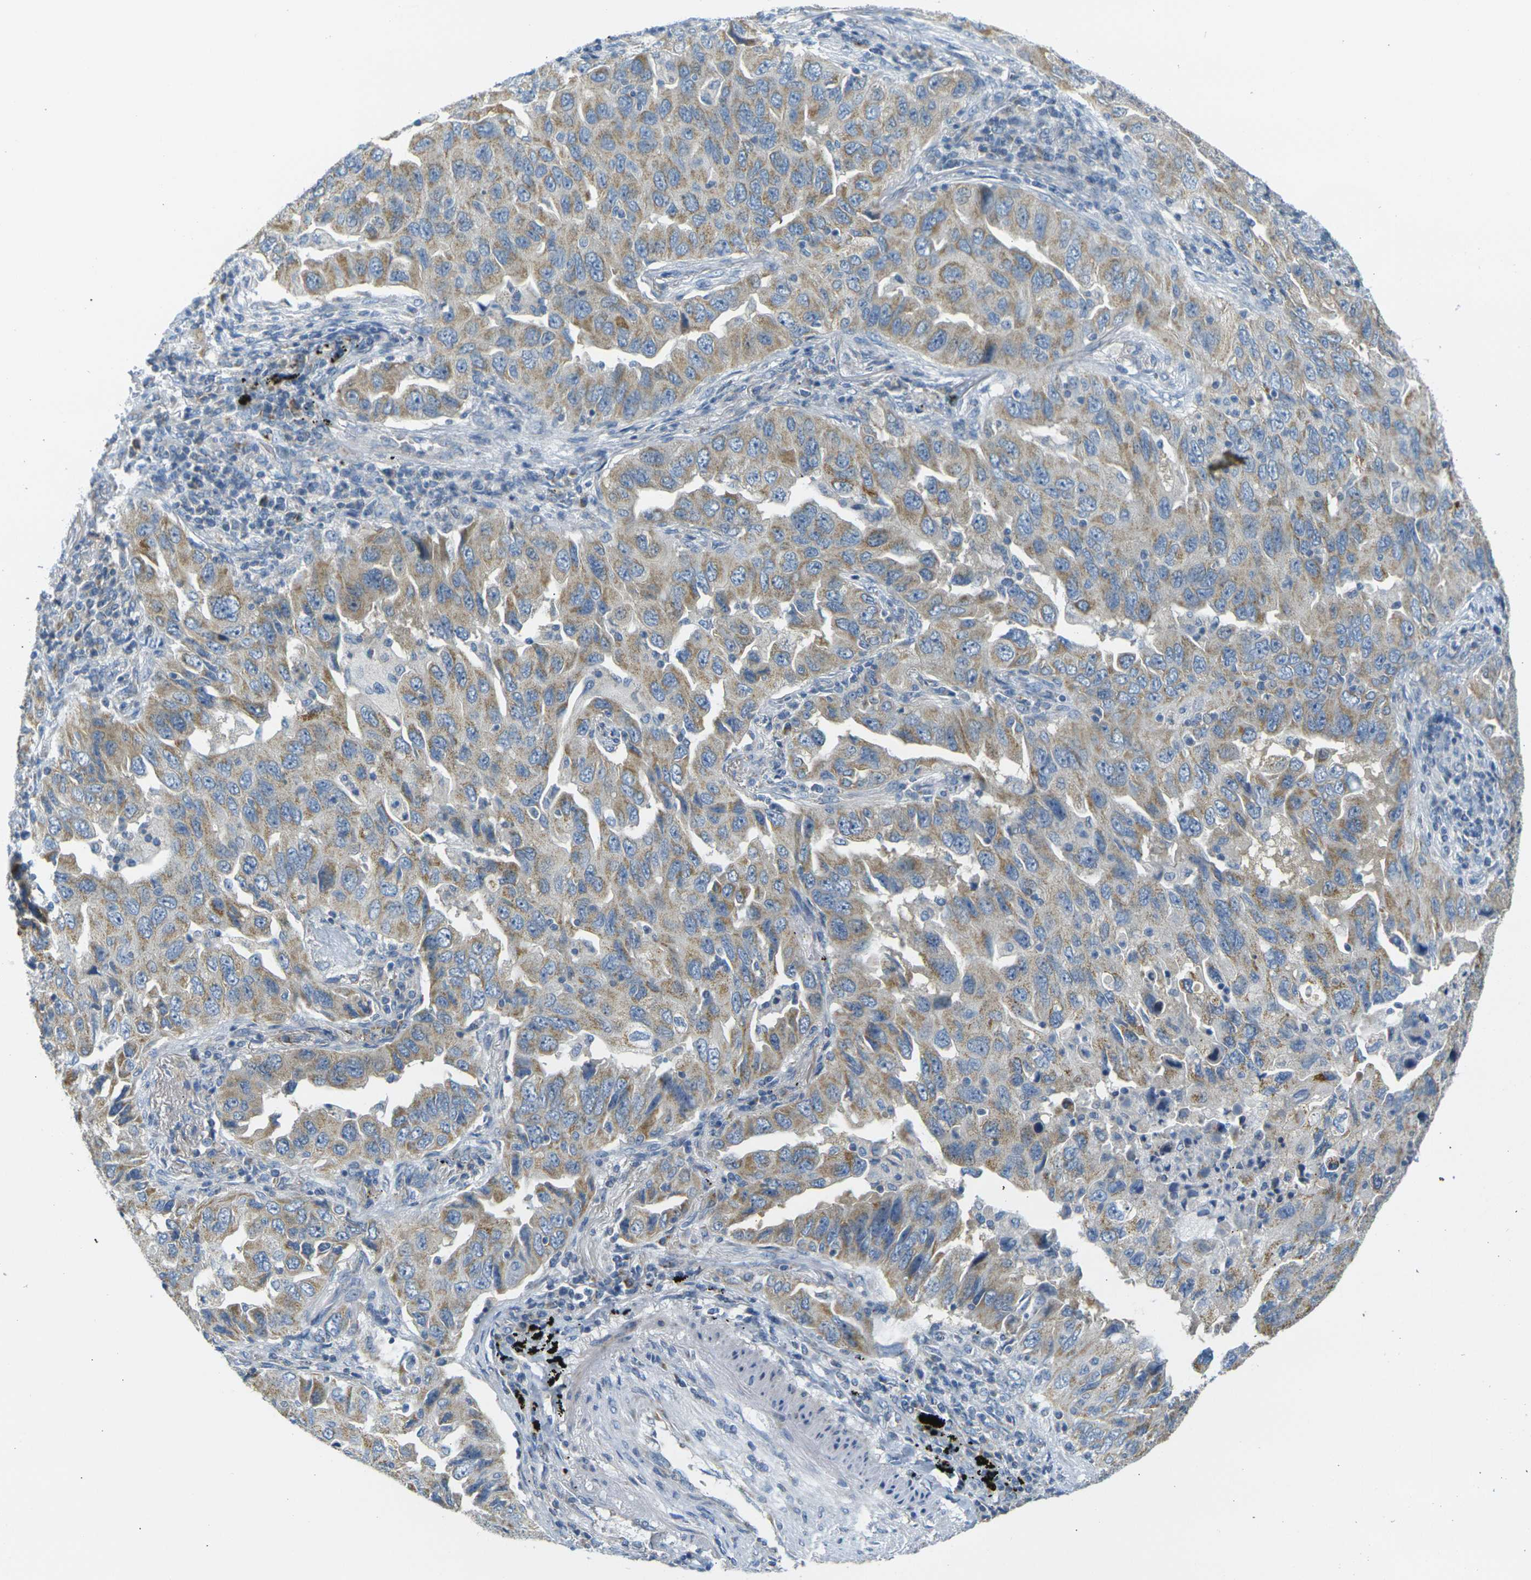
{"staining": {"intensity": "weak", "quantity": ">75%", "location": "cytoplasmic/membranous"}, "tissue": "lung cancer", "cell_type": "Tumor cells", "image_type": "cancer", "snomed": [{"axis": "morphology", "description": "Adenocarcinoma, NOS"}, {"axis": "topography", "description": "Lung"}], "caption": "This is a micrograph of IHC staining of lung cancer (adenocarcinoma), which shows weak staining in the cytoplasmic/membranous of tumor cells.", "gene": "PARD6B", "patient": {"sex": "female", "age": 65}}